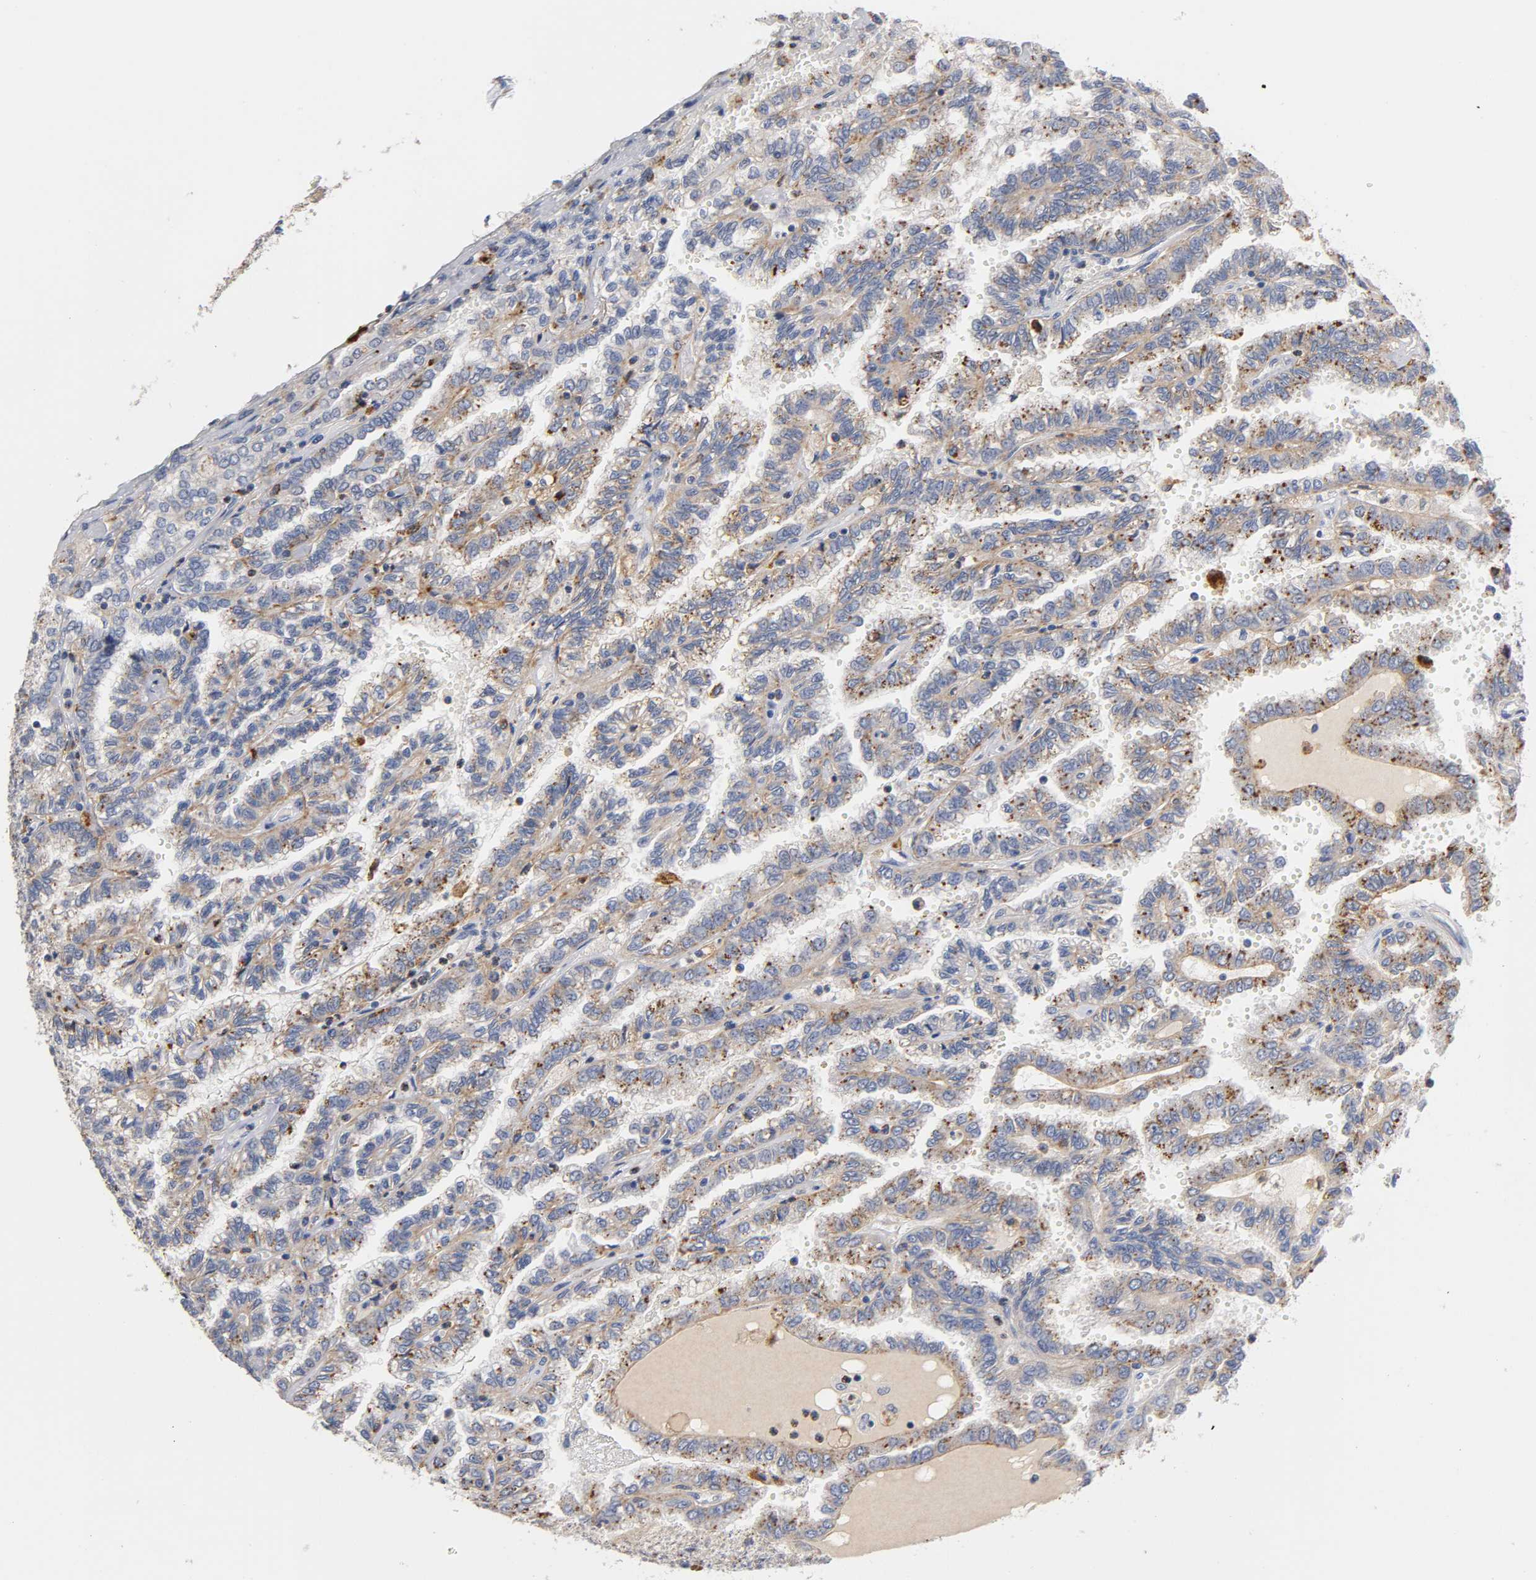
{"staining": {"intensity": "weak", "quantity": "25%-75%", "location": "cytoplasmic/membranous"}, "tissue": "renal cancer", "cell_type": "Tumor cells", "image_type": "cancer", "snomed": [{"axis": "morphology", "description": "Inflammation, NOS"}, {"axis": "morphology", "description": "Adenocarcinoma, NOS"}, {"axis": "topography", "description": "Kidney"}], "caption": "Weak cytoplasmic/membranous expression for a protein is identified in approximately 25%-75% of tumor cells of renal cancer using immunohistochemistry (IHC).", "gene": "SEMA5A", "patient": {"sex": "male", "age": 68}}